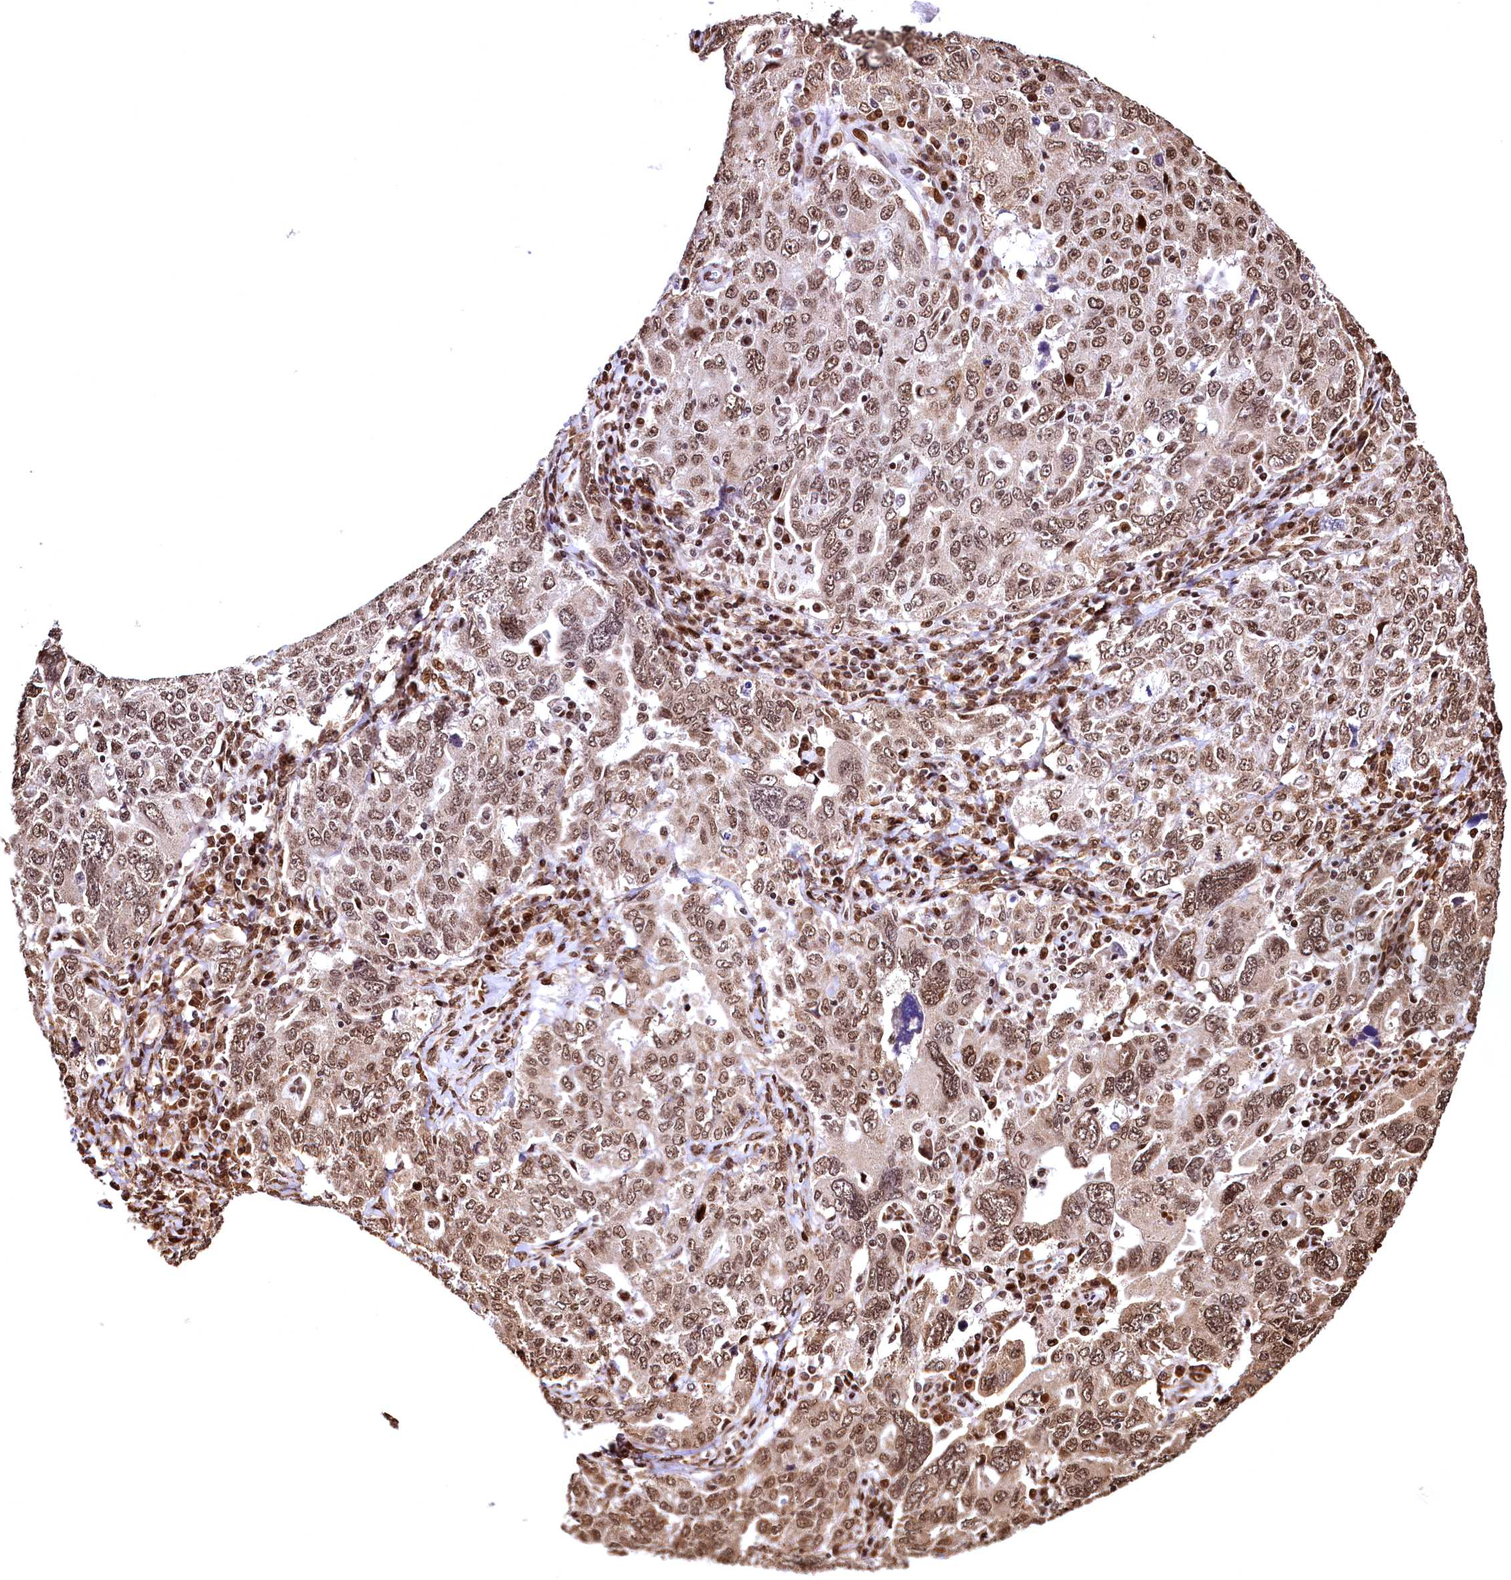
{"staining": {"intensity": "moderate", "quantity": ">75%", "location": "nuclear"}, "tissue": "ovarian cancer", "cell_type": "Tumor cells", "image_type": "cancer", "snomed": [{"axis": "morphology", "description": "Carcinoma, endometroid"}, {"axis": "topography", "description": "Ovary"}], "caption": "Immunohistochemical staining of endometroid carcinoma (ovarian) exhibits moderate nuclear protein expression in about >75% of tumor cells. (brown staining indicates protein expression, while blue staining denotes nuclei).", "gene": "PDS5B", "patient": {"sex": "female", "age": 62}}